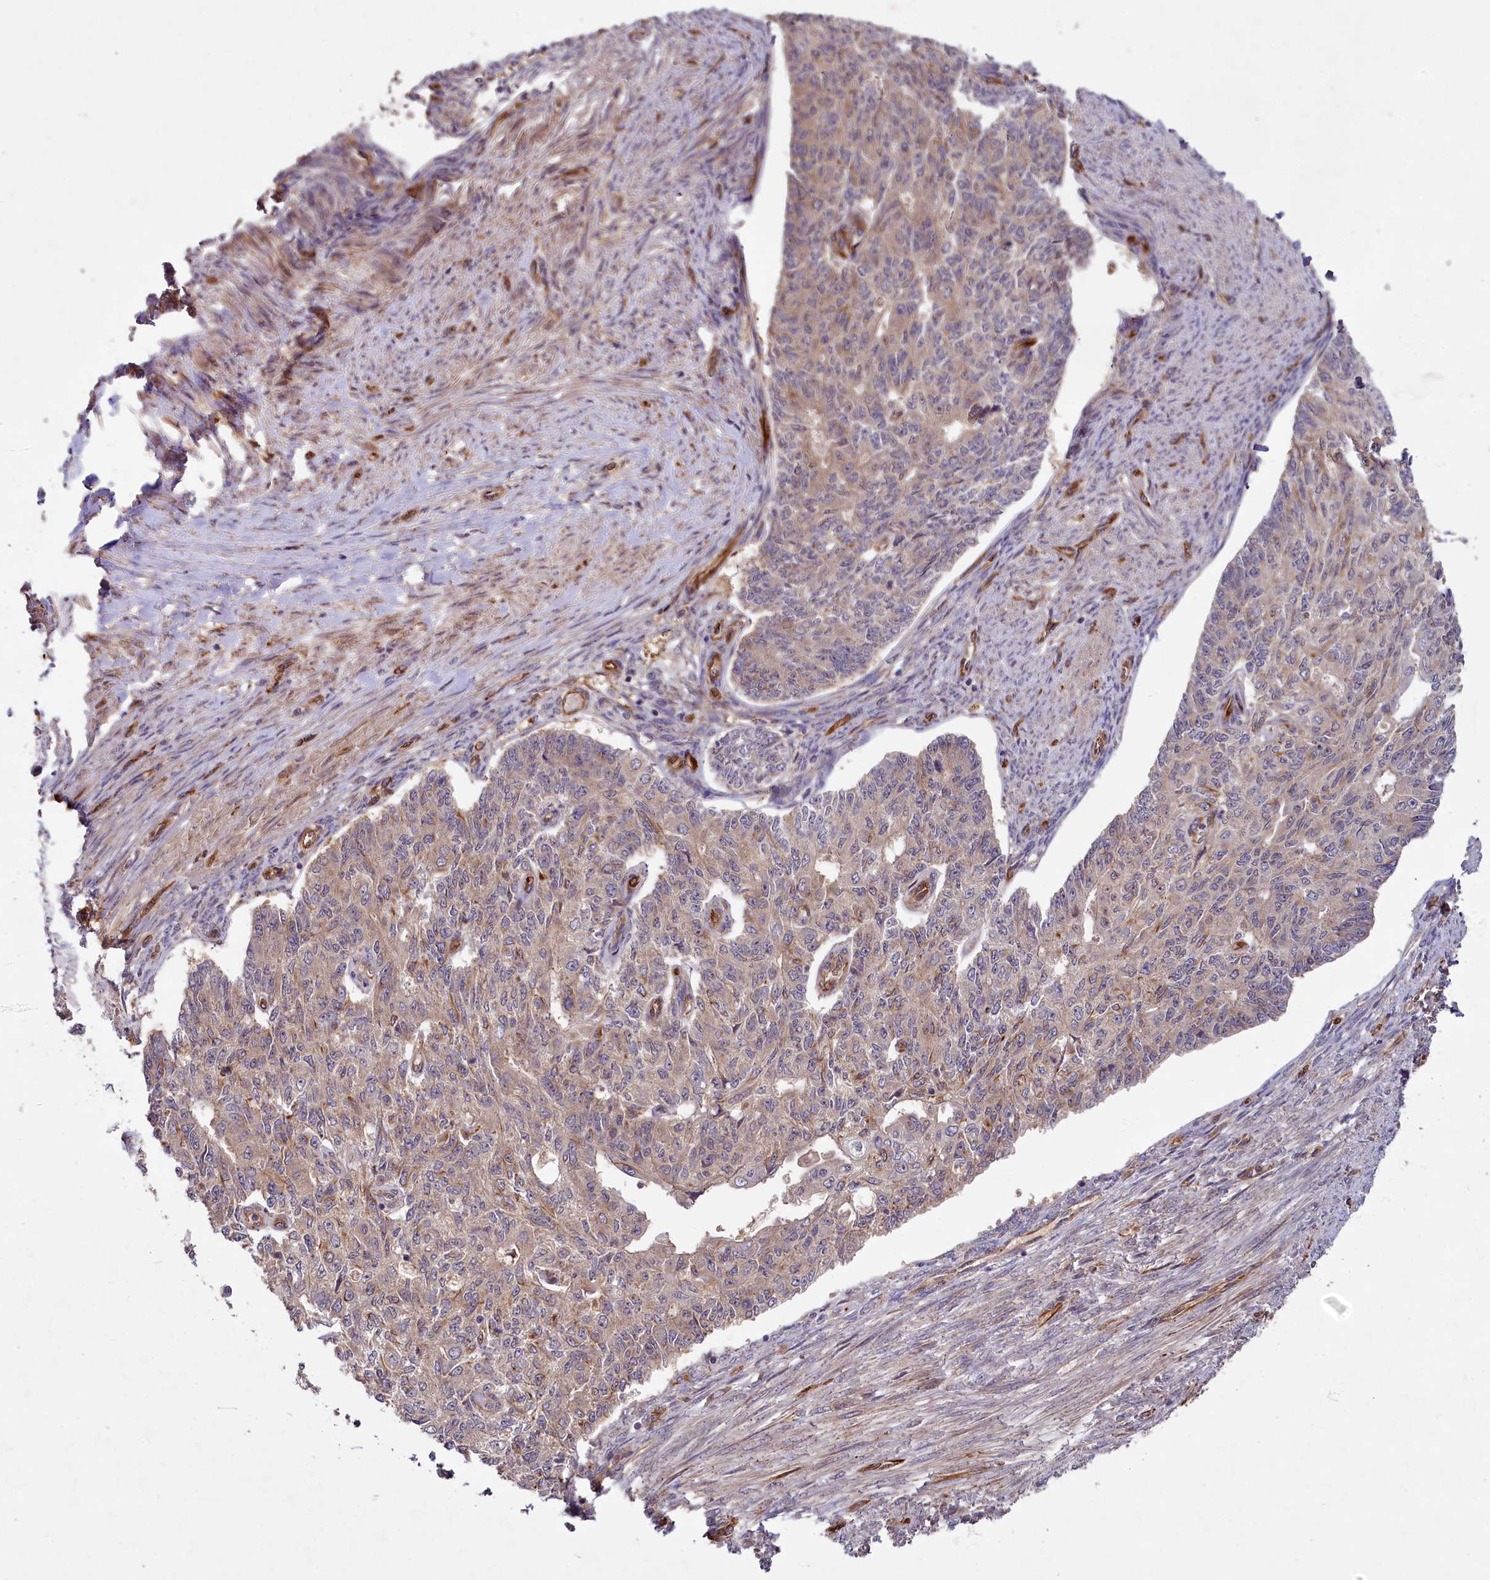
{"staining": {"intensity": "weak", "quantity": "25%-75%", "location": "cytoplasmic/membranous"}, "tissue": "endometrial cancer", "cell_type": "Tumor cells", "image_type": "cancer", "snomed": [{"axis": "morphology", "description": "Adenocarcinoma, NOS"}, {"axis": "topography", "description": "Endometrium"}], "caption": "This histopathology image displays endometrial cancer stained with IHC to label a protein in brown. The cytoplasmic/membranous of tumor cells show weak positivity for the protein. Nuclei are counter-stained blue.", "gene": "PKN2", "patient": {"sex": "female", "age": 32}}